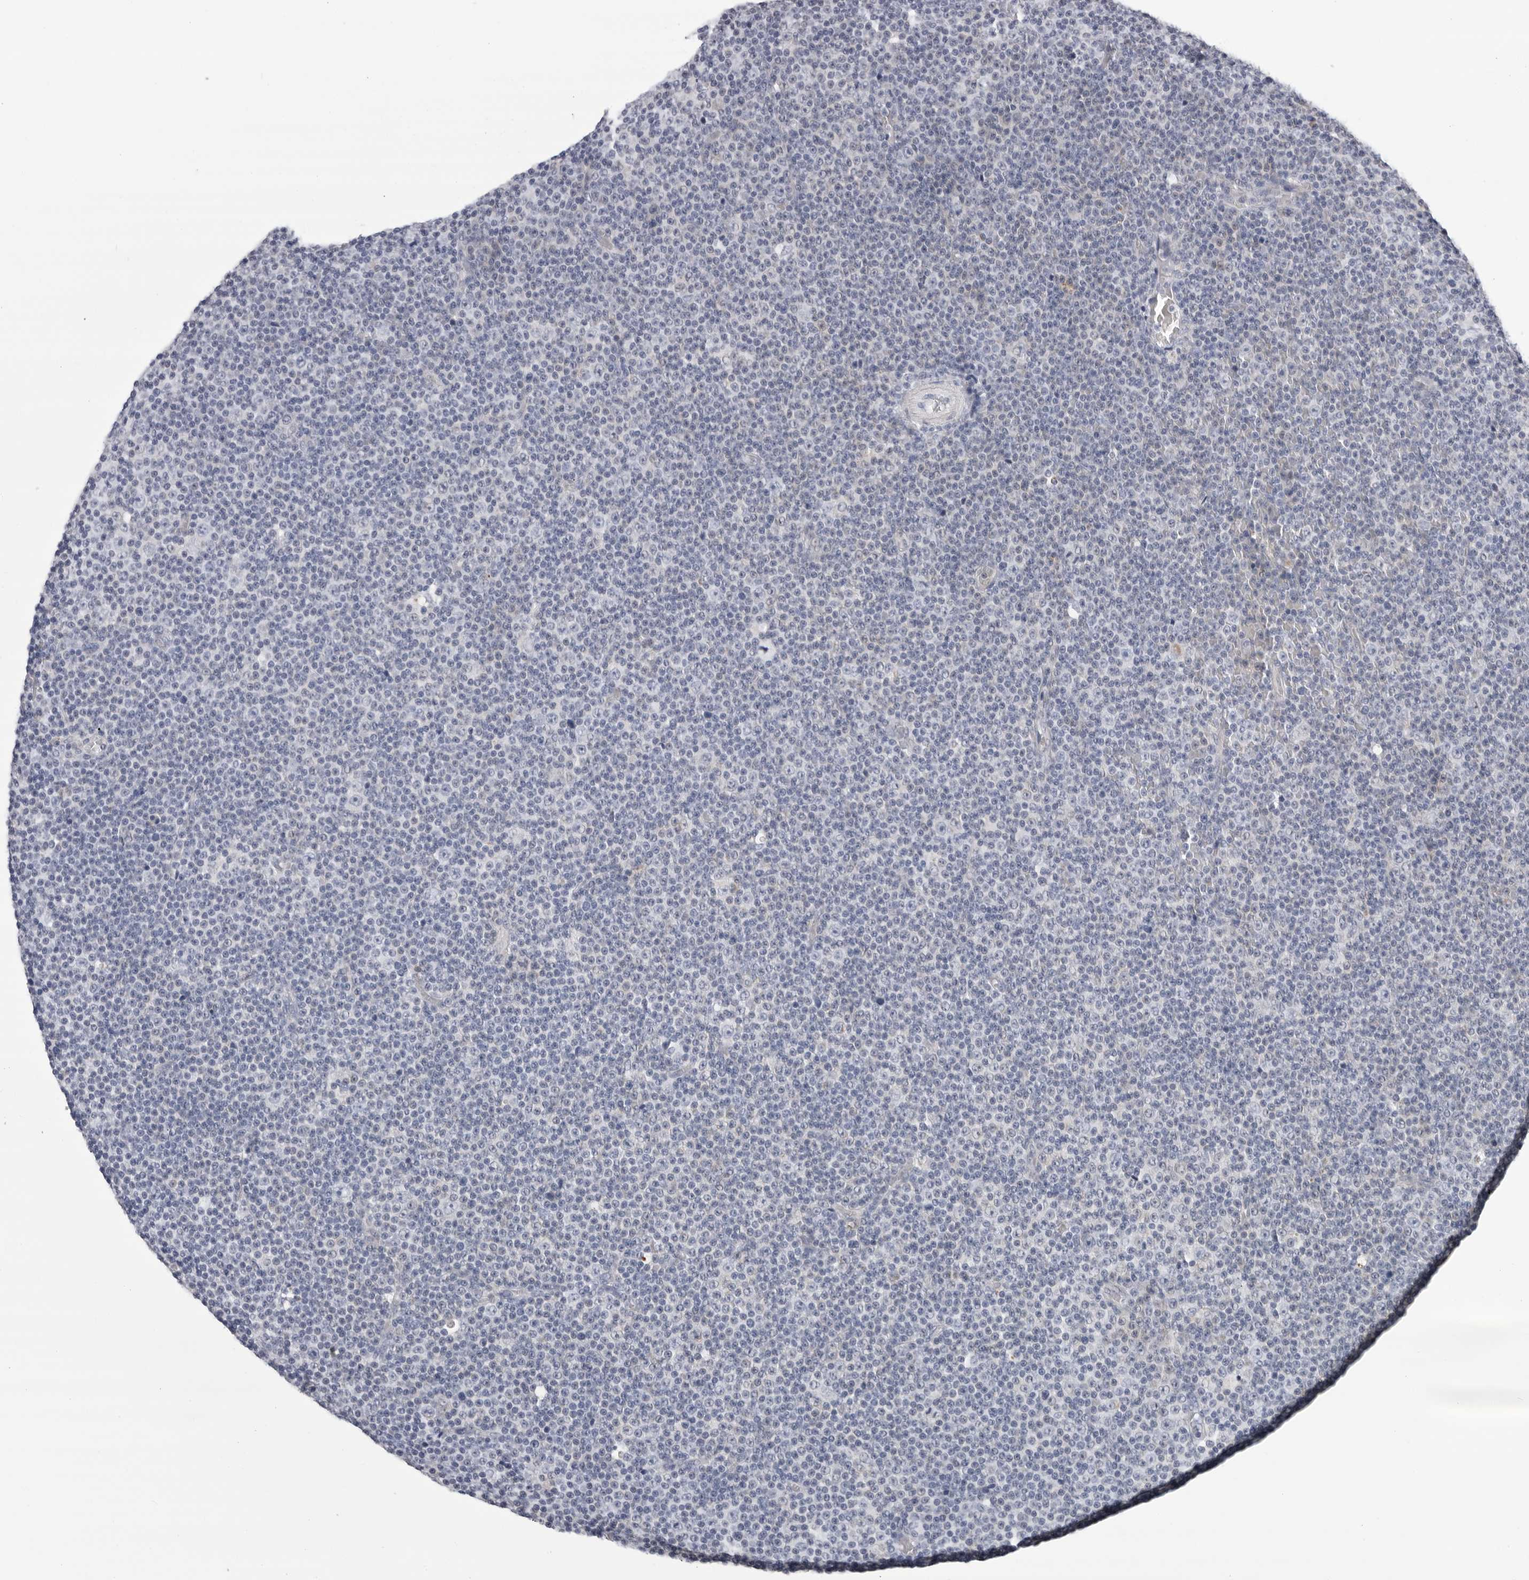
{"staining": {"intensity": "negative", "quantity": "none", "location": "none"}, "tissue": "lymphoma", "cell_type": "Tumor cells", "image_type": "cancer", "snomed": [{"axis": "morphology", "description": "Malignant lymphoma, non-Hodgkin's type, Low grade"}, {"axis": "topography", "description": "Lymph node"}], "caption": "Human lymphoma stained for a protein using immunohistochemistry (IHC) shows no positivity in tumor cells.", "gene": "ZNF502", "patient": {"sex": "female", "age": 67}}